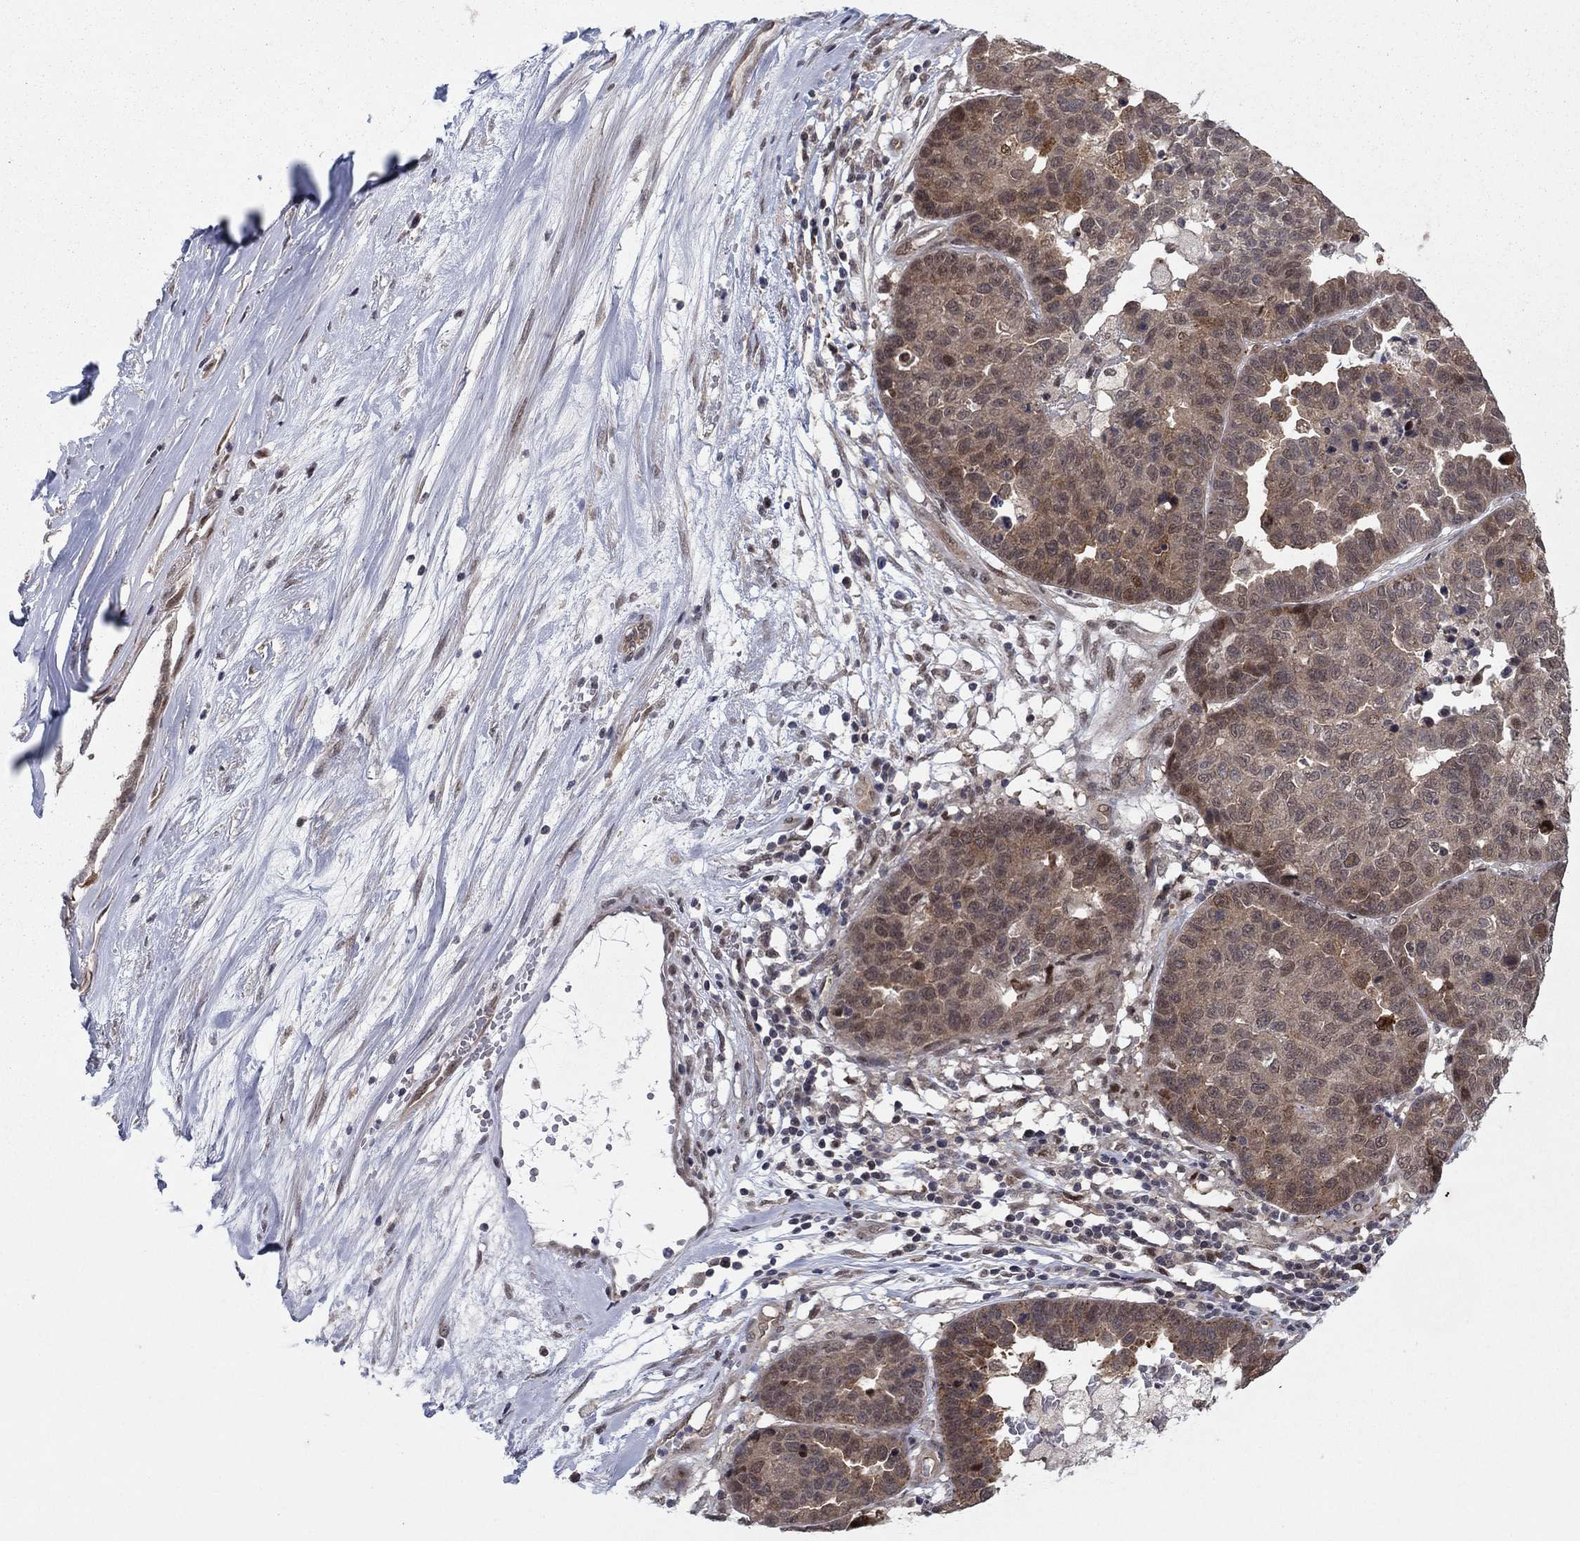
{"staining": {"intensity": "moderate", "quantity": "<25%", "location": "cytoplasmic/membranous,nuclear"}, "tissue": "ovarian cancer", "cell_type": "Tumor cells", "image_type": "cancer", "snomed": [{"axis": "morphology", "description": "Cystadenocarcinoma, serous, NOS"}, {"axis": "topography", "description": "Ovary"}], "caption": "High-power microscopy captured an immunohistochemistry (IHC) micrograph of ovarian serous cystadenocarcinoma, revealing moderate cytoplasmic/membranous and nuclear staining in about <25% of tumor cells.", "gene": "PSMC1", "patient": {"sex": "female", "age": 87}}